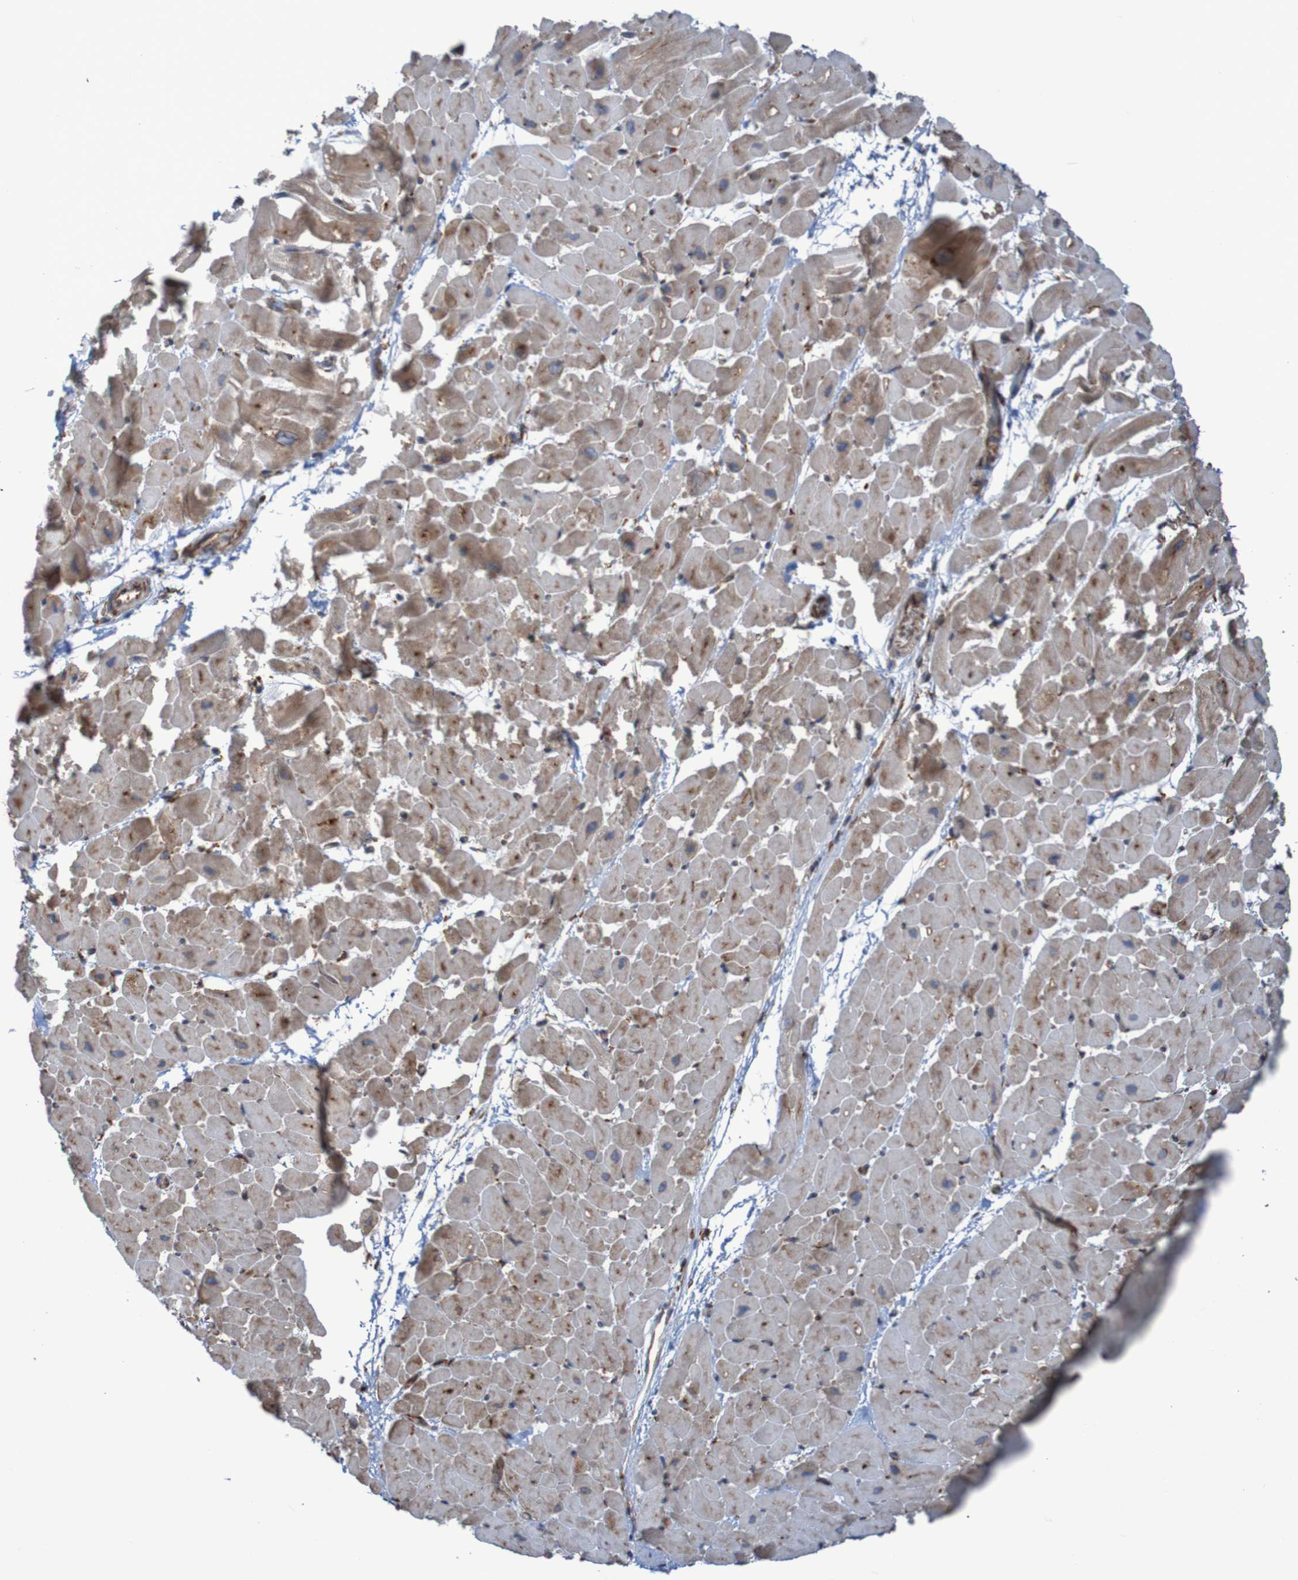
{"staining": {"intensity": "moderate", "quantity": ">75%", "location": "cytoplasmic/membranous"}, "tissue": "heart muscle", "cell_type": "Cardiomyocytes", "image_type": "normal", "snomed": [{"axis": "morphology", "description": "Normal tissue, NOS"}, {"axis": "topography", "description": "Heart"}], "caption": "Brown immunohistochemical staining in normal heart muscle demonstrates moderate cytoplasmic/membranous expression in approximately >75% of cardiomyocytes.", "gene": "RPL10", "patient": {"sex": "male", "age": 45}}